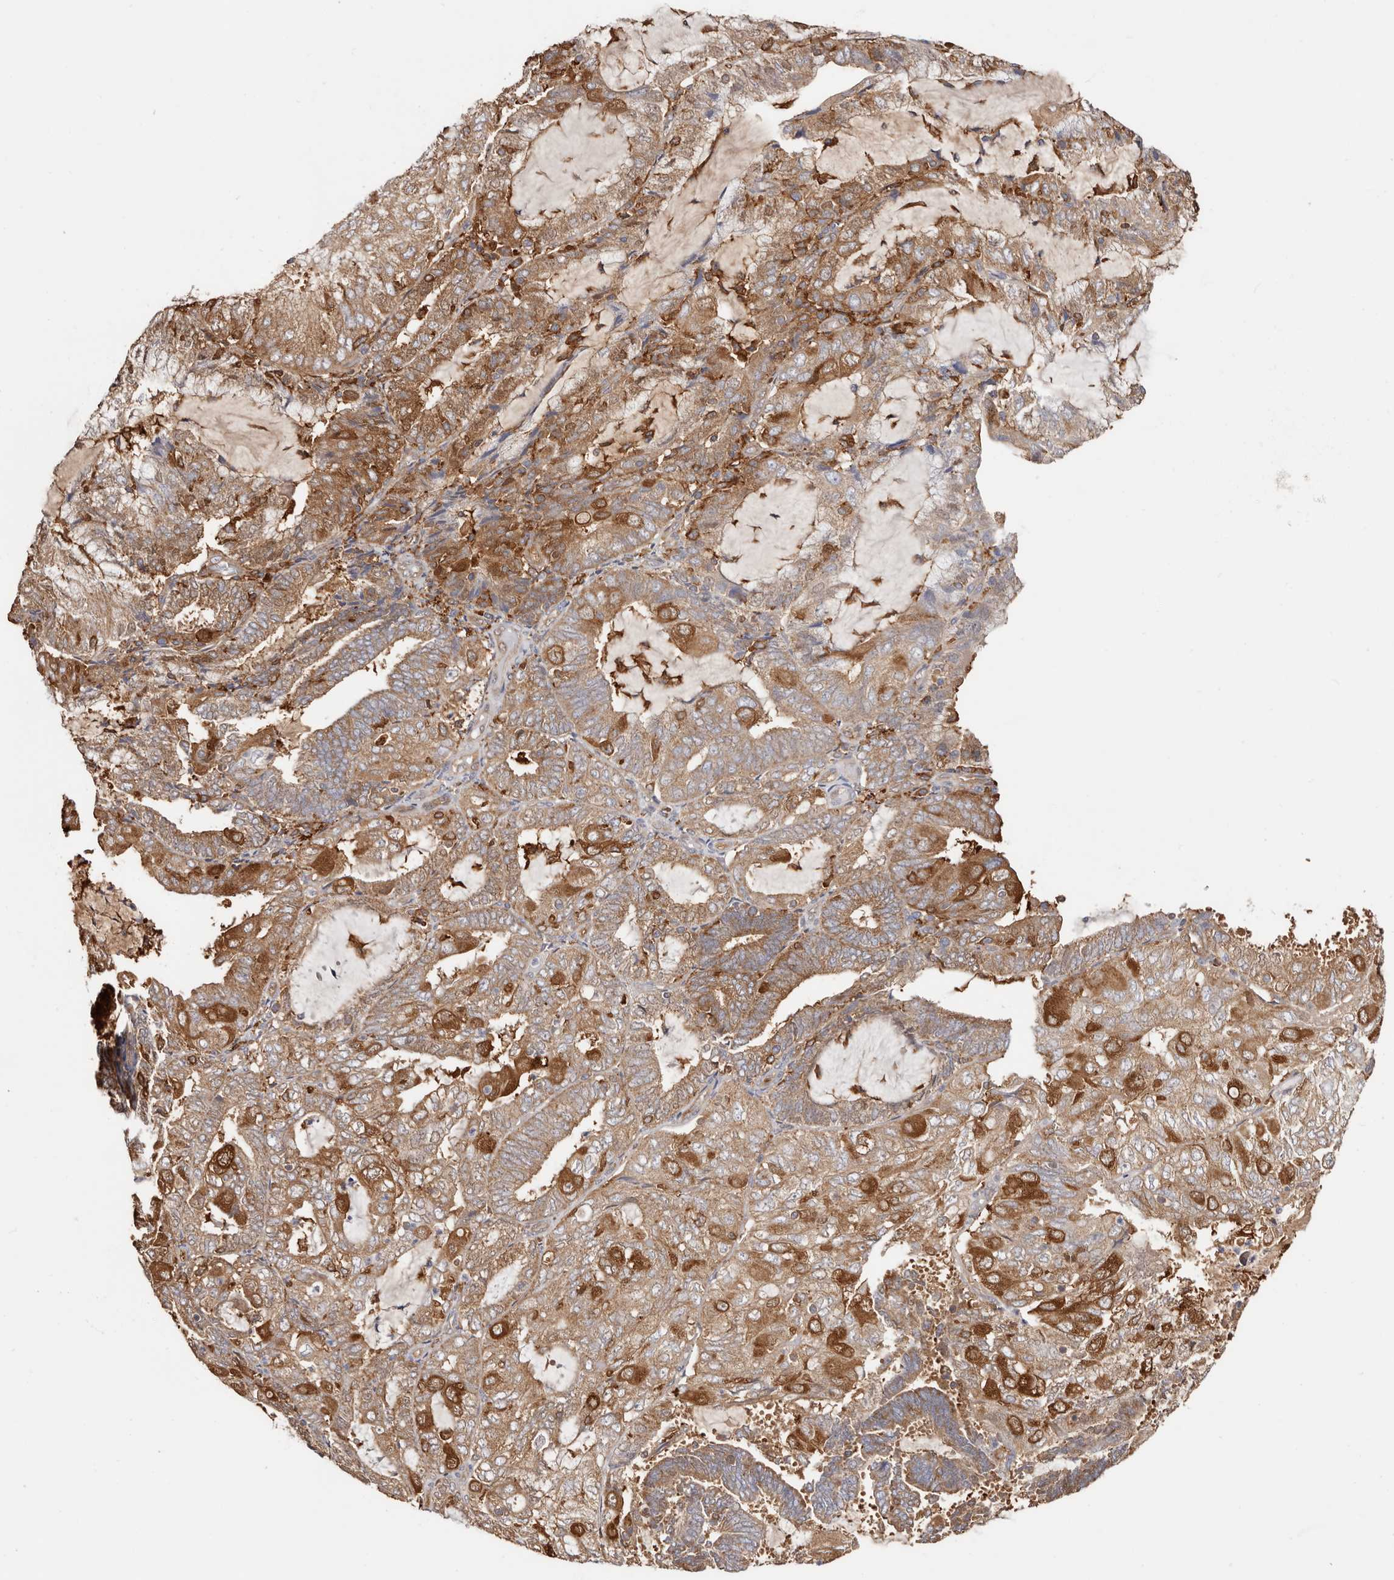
{"staining": {"intensity": "moderate", "quantity": ">75%", "location": "cytoplasmic/membranous"}, "tissue": "endometrial cancer", "cell_type": "Tumor cells", "image_type": "cancer", "snomed": [{"axis": "morphology", "description": "Adenocarcinoma, NOS"}, {"axis": "topography", "description": "Endometrium"}], "caption": "There is medium levels of moderate cytoplasmic/membranous positivity in tumor cells of adenocarcinoma (endometrial), as demonstrated by immunohistochemical staining (brown color).", "gene": "LAP3", "patient": {"sex": "female", "age": 81}}